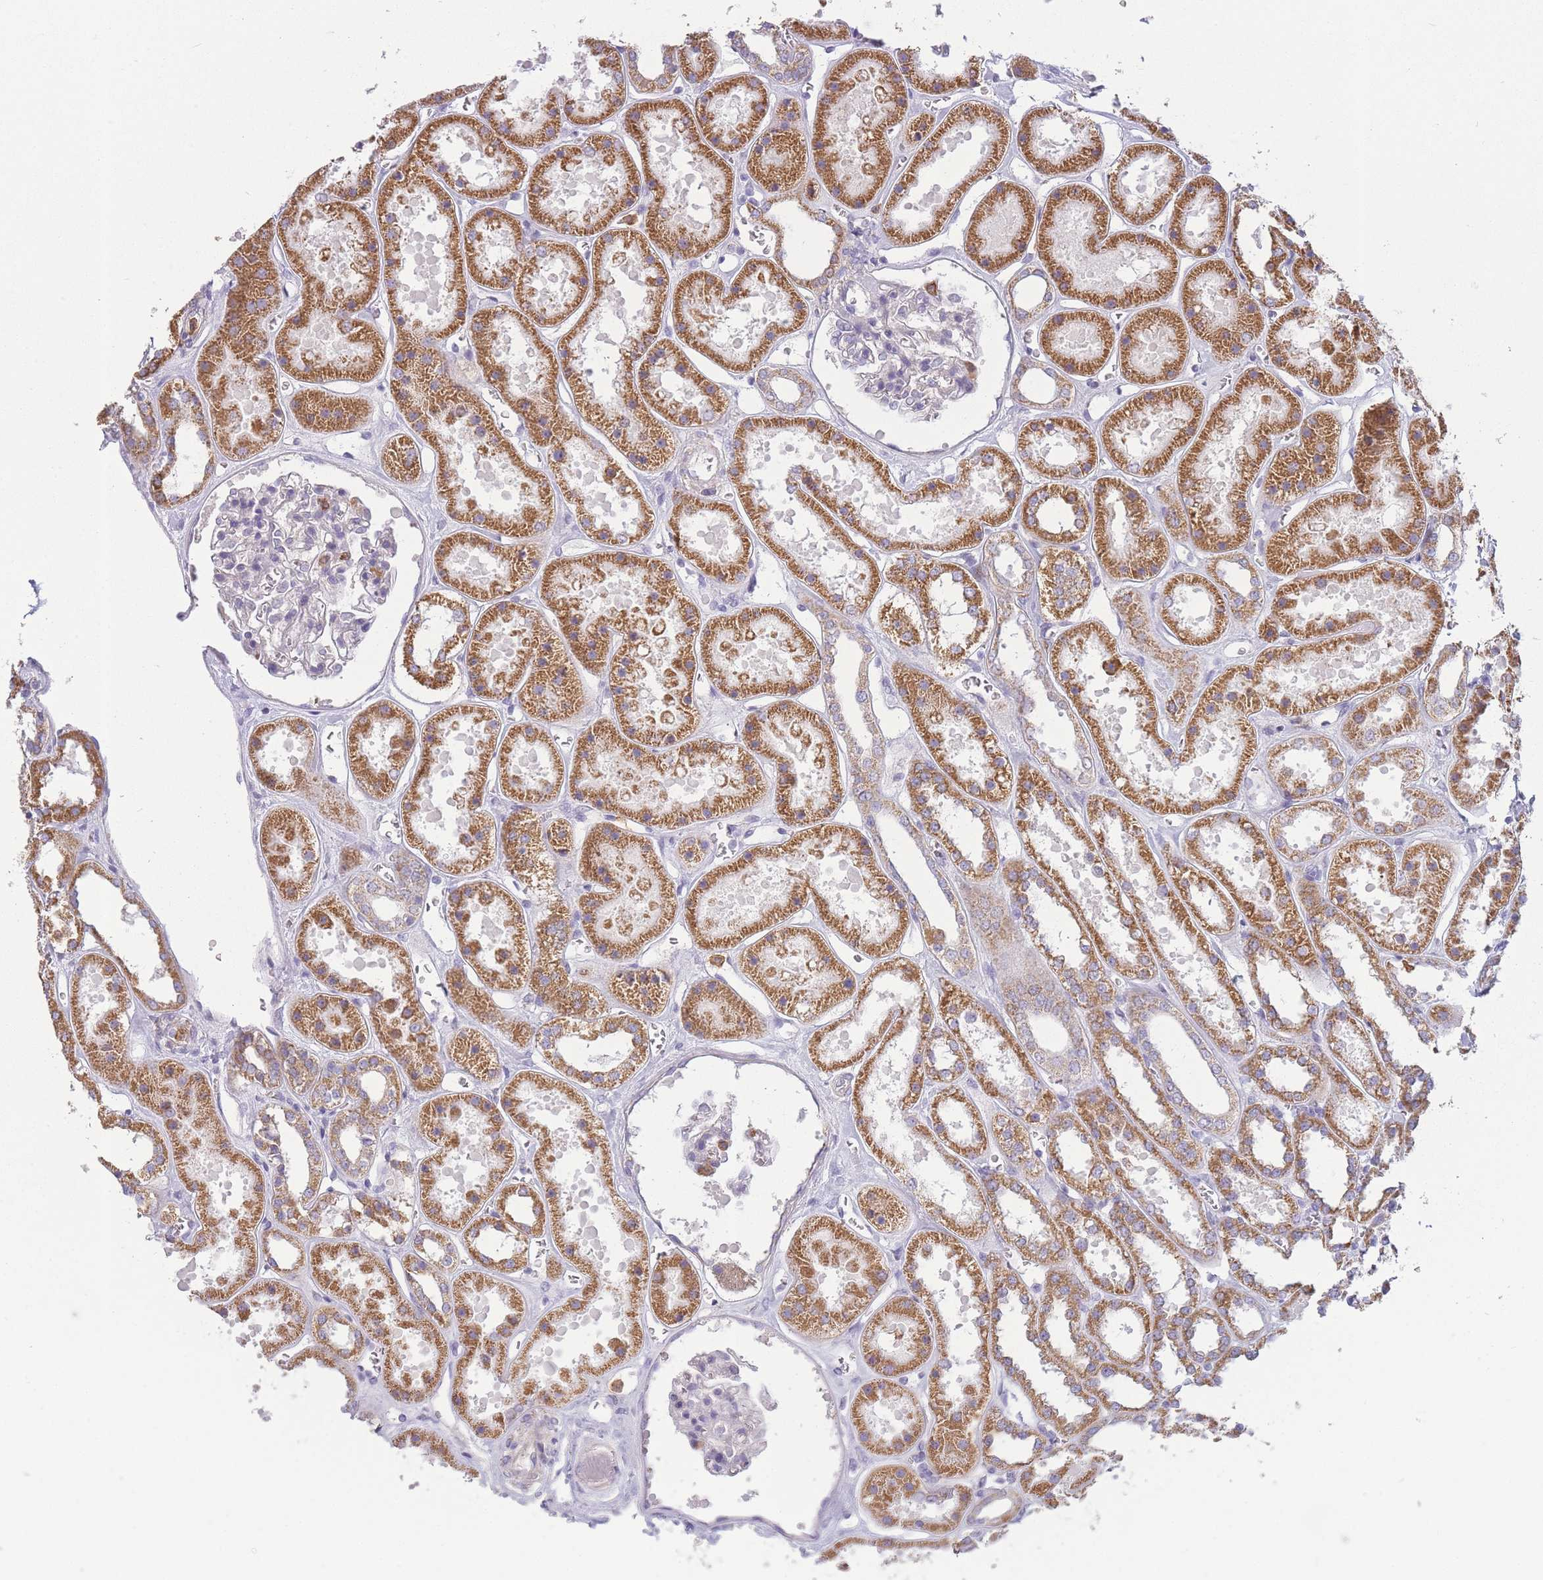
{"staining": {"intensity": "moderate", "quantity": "<25%", "location": "cytoplasmic/membranous"}, "tissue": "kidney", "cell_type": "Cells in glomeruli", "image_type": "normal", "snomed": [{"axis": "morphology", "description": "Normal tissue, NOS"}, {"axis": "topography", "description": "Kidney"}], "caption": "A histopathology image of kidney stained for a protein displays moderate cytoplasmic/membranous brown staining in cells in glomeruli.", "gene": "PRAM1", "patient": {"sex": "female", "age": 41}}